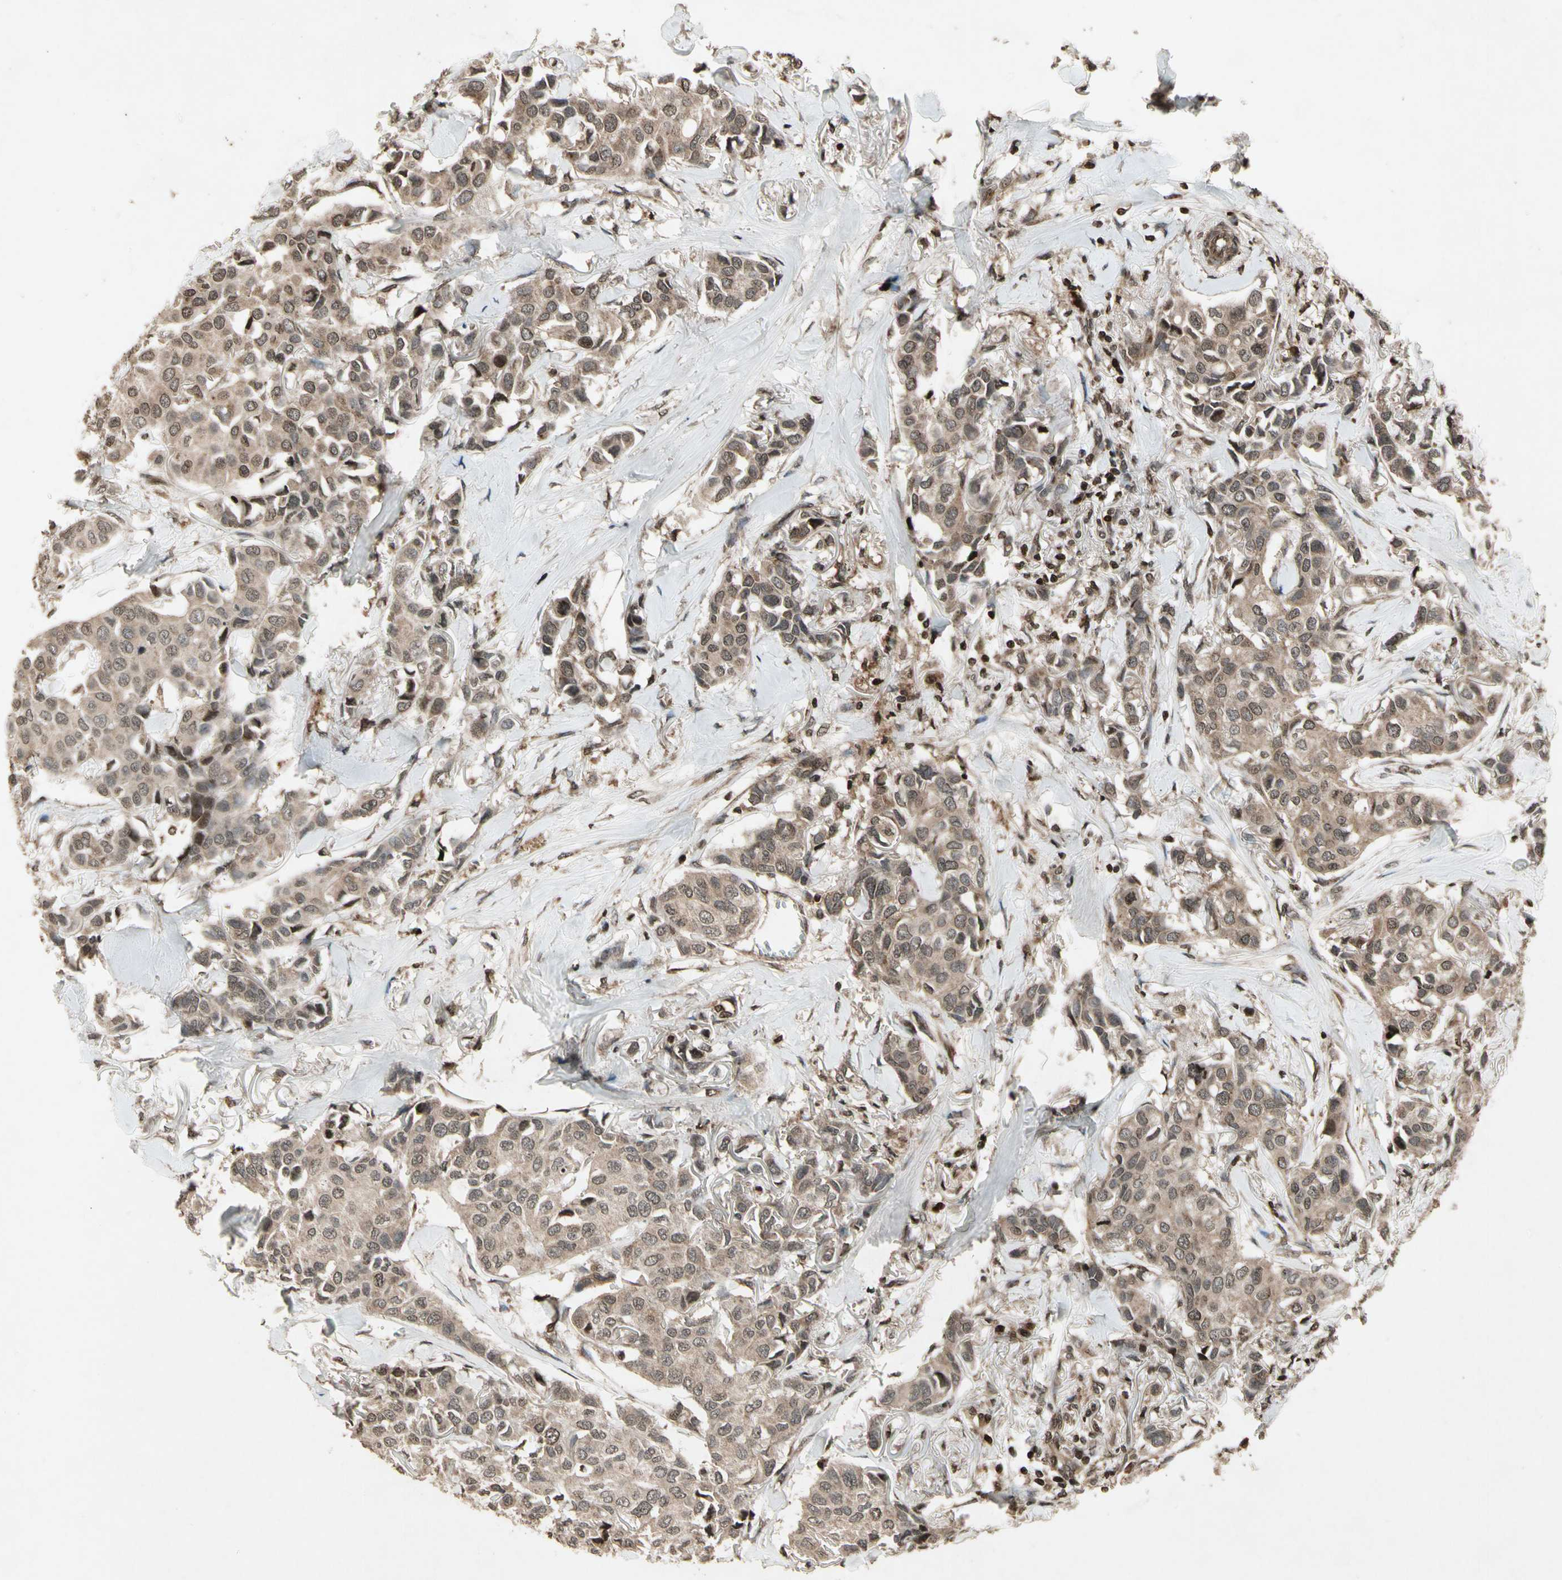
{"staining": {"intensity": "moderate", "quantity": ">75%", "location": "cytoplasmic/membranous"}, "tissue": "breast cancer", "cell_type": "Tumor cells", "image_type": "cancer", "snomed": [{"axis": "morphology", "description": "Duct carcinoma"}, {"axis": "topography", "description": "Breast"}], "caption": "There is medium levels of moderate cytoplasmic/membranous expression in tumor cells of breast cancer, as demonstrated by immunohistochemical staining (brown color).", "gene": "GLRX", "patient": {"sex": "female", "age": 80}}